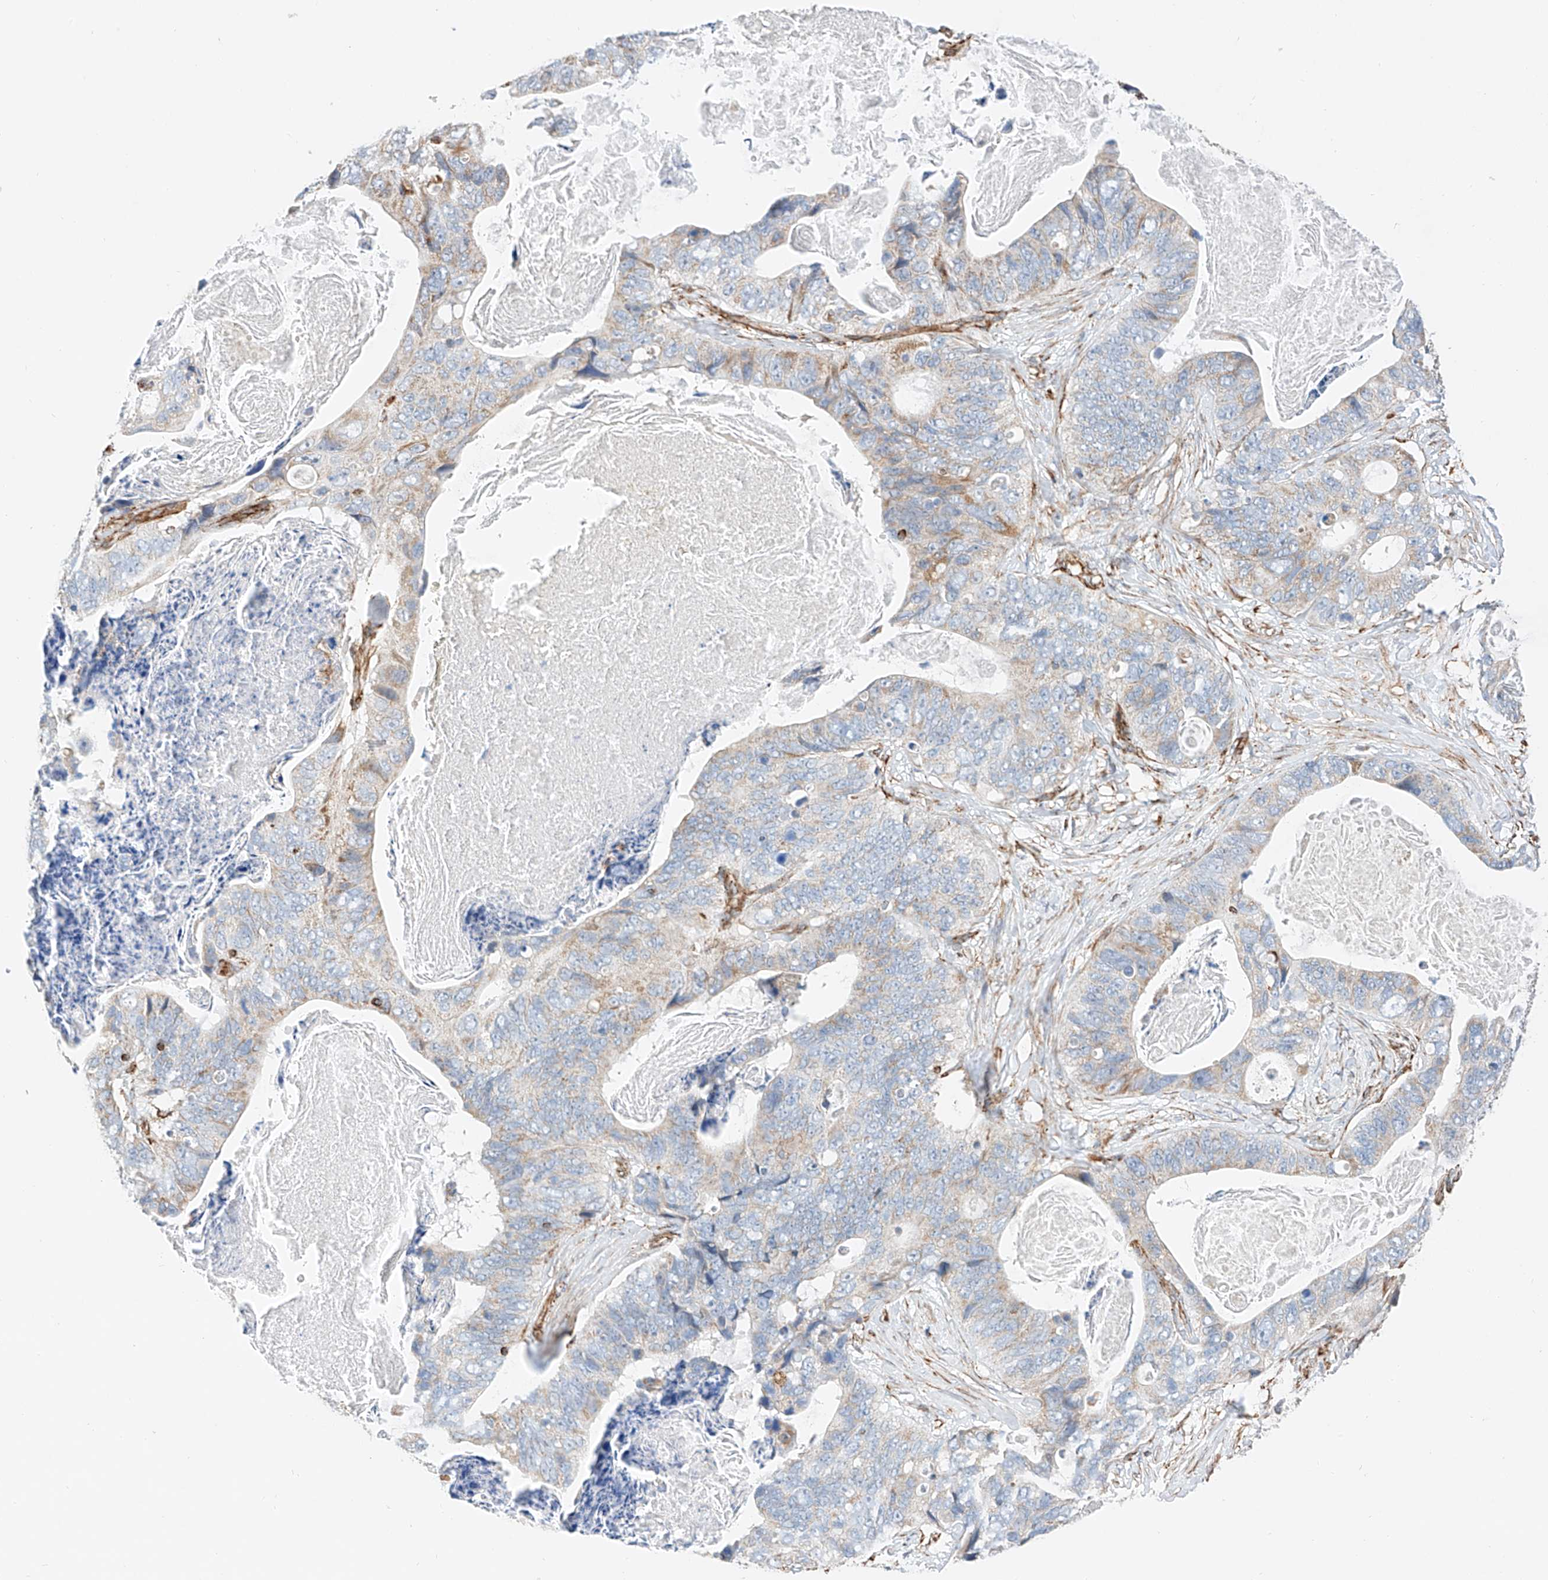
{"staining": {"intensity": "negative", "quantity": "none", "location": "none"}, "tissue": "stomach cancer", "cell_type": "Tumor cells", "image_type": "cancer", "snomed": [{"axis": "morphology", "description": "Adenocarcinoma, NOS"}, {"axis": "topography", "description": "Stomach"}], "caption": "The image demonstrates no staining of tumor cells in stomach cancer. (IHC, brightfield microscopy, high magnification).", "gene": "NDUFV3", "patient": {"sex": "female", "age": 89}}